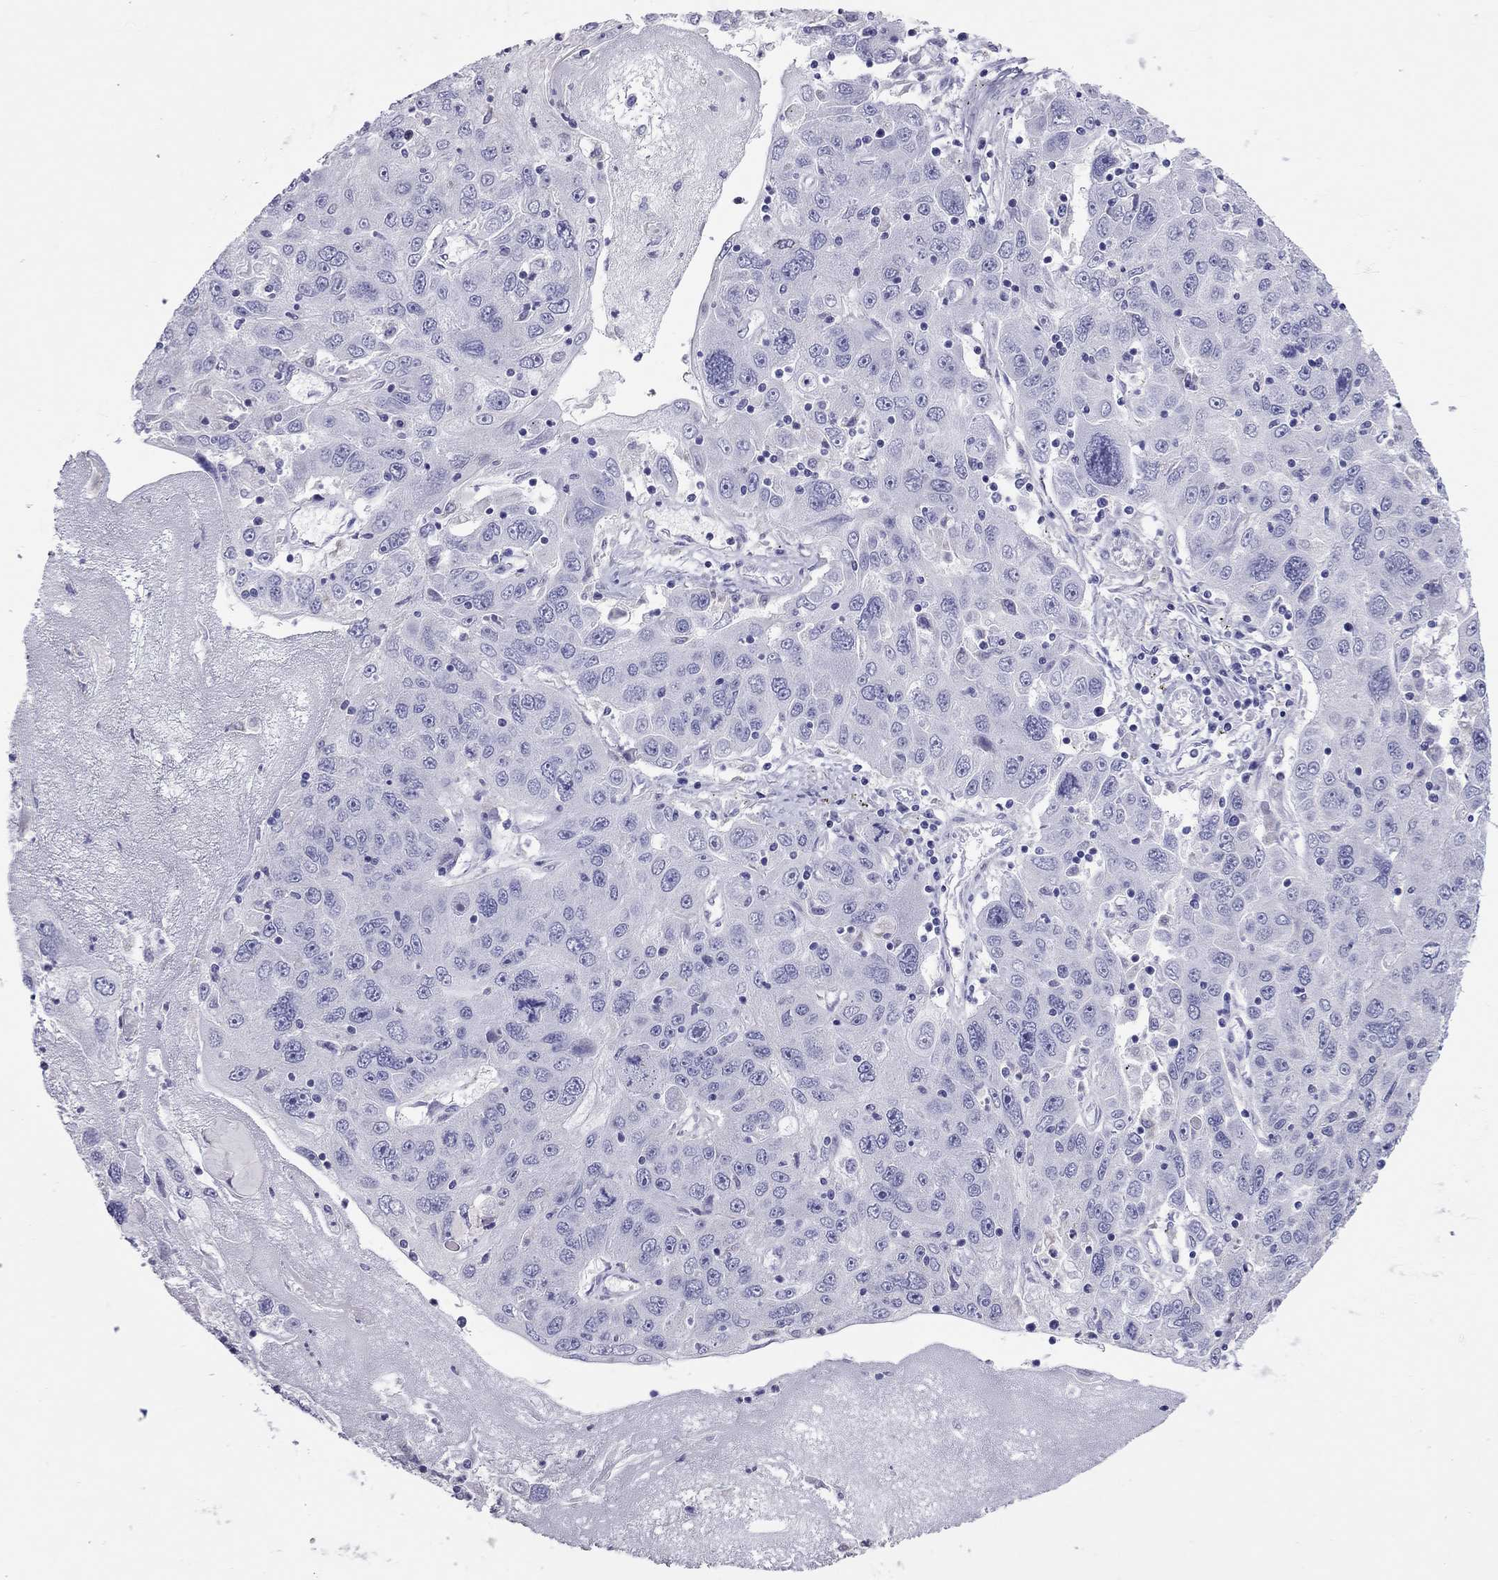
{"staining": {"intensity": "negative", "quantity": "none", "location": "none"}, "tissue": "stomach cancer", "cell_type": "Tumor cells", "image_type": "cancer", "snomed": [{"axis": "morphology", "description": "Adenocarcinoma, NOS"}, {"axis": "topography", "description": "Stomach"}], "caption": "Immunohistochemistry (IHC) of stomach adenocarcinoma reveals no expression in tumor cells.", "gene": "ADORA2A", "patient": {"sex": "male", "age": 56}}